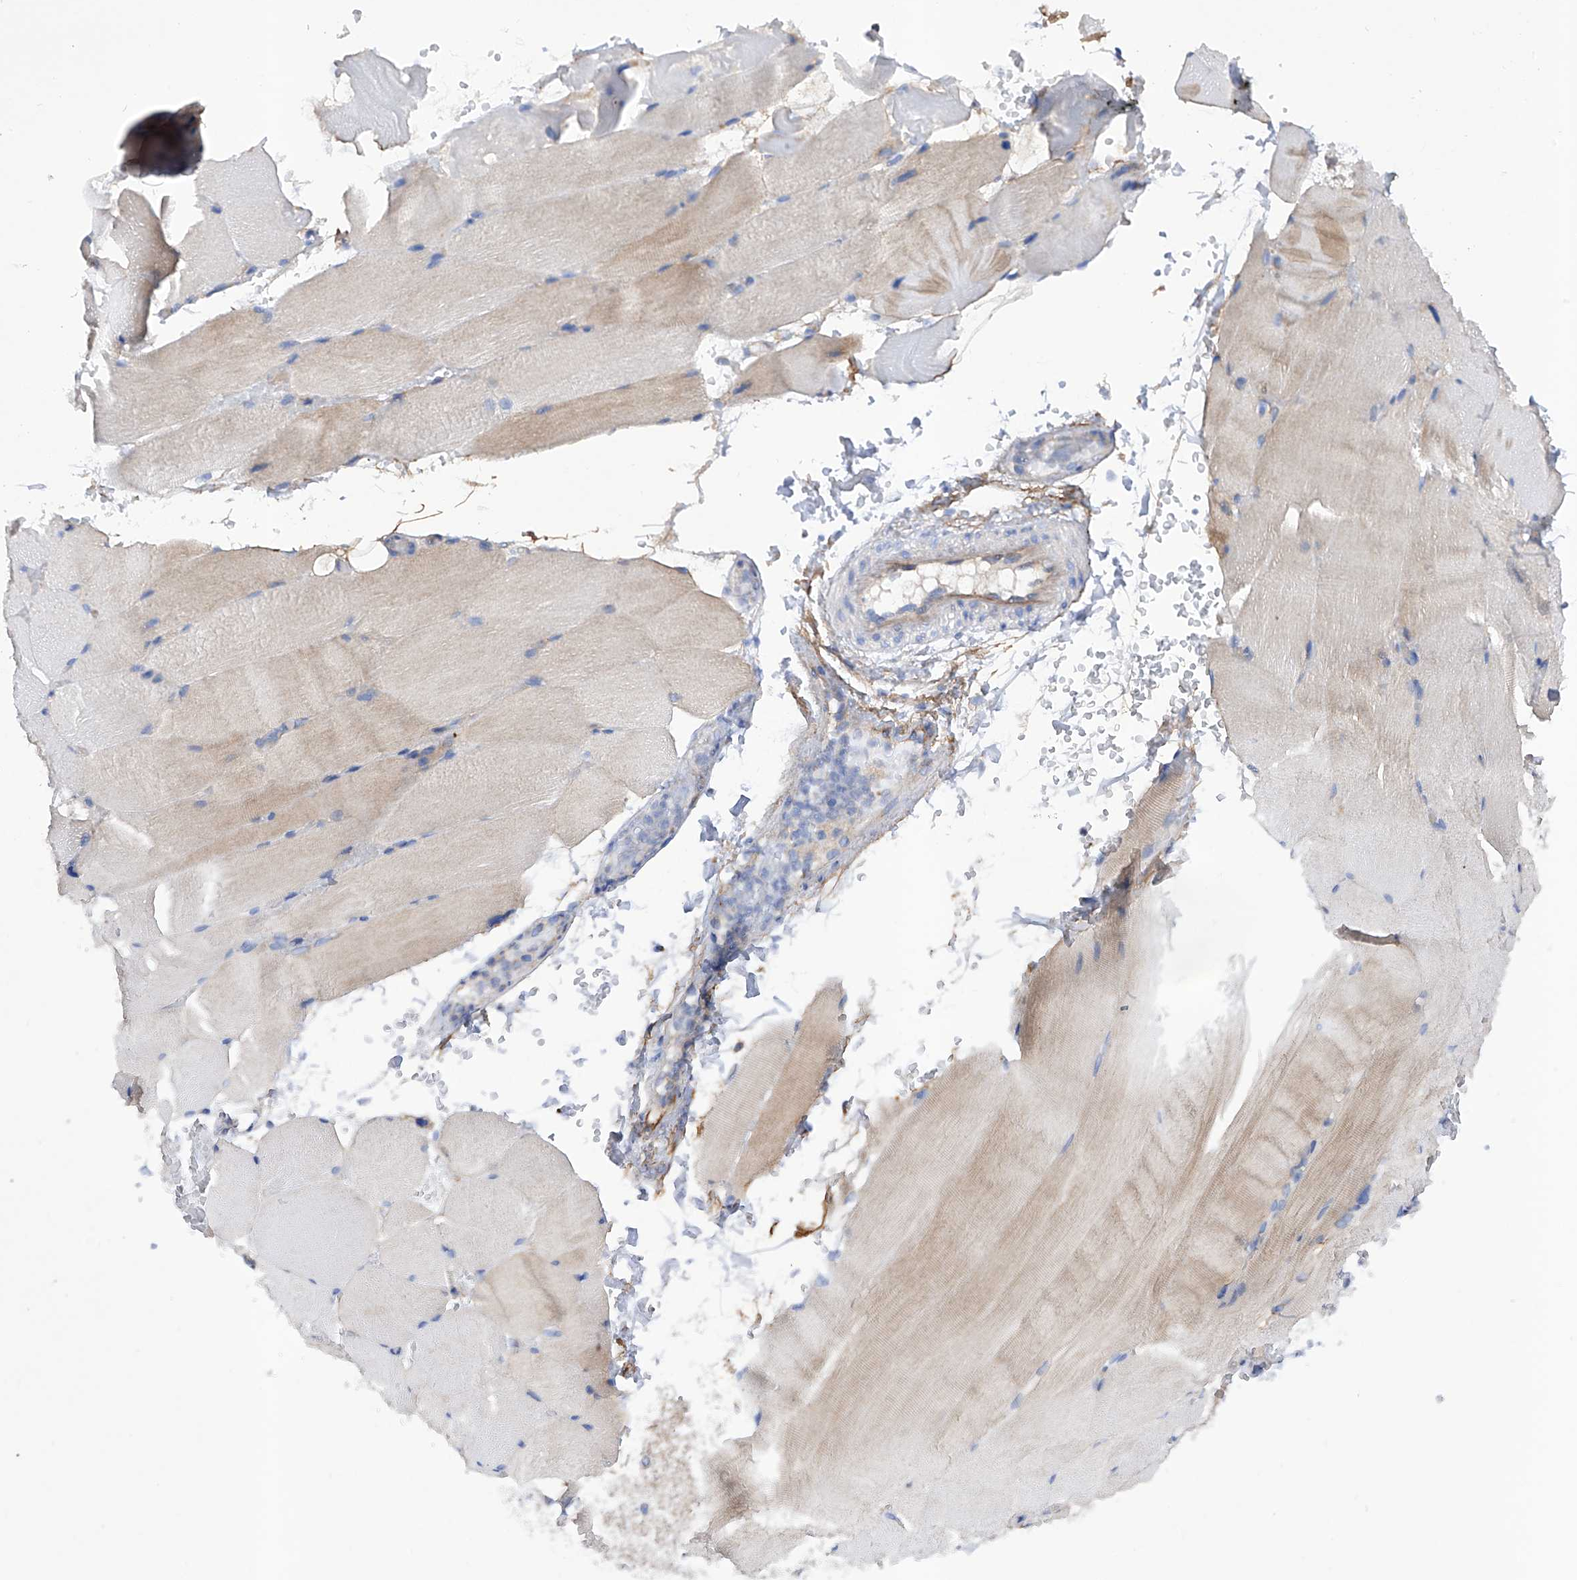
{"staining": {"intensity": "weak", "quantity": "<25%", "location": "cytoplasmic/membranous"}, "tissue": "skeletal muscle", "cell_type": "Myocytes", "image_type": "normal", "snomed": [{"axis": "morphology", "description": "Normal tissue, NOS"}, {"axis": "topography", "description": "Skeletal muscle"}, {"axis": "topography", "description": "Parathyroid gland"}], "caption": "Human skeletal muscle stained for a protein using immunohistochemistry exhibits no expression in myocytes.", "gene": "INPP5B", "patient": {"sex": "female", "age": 37}}